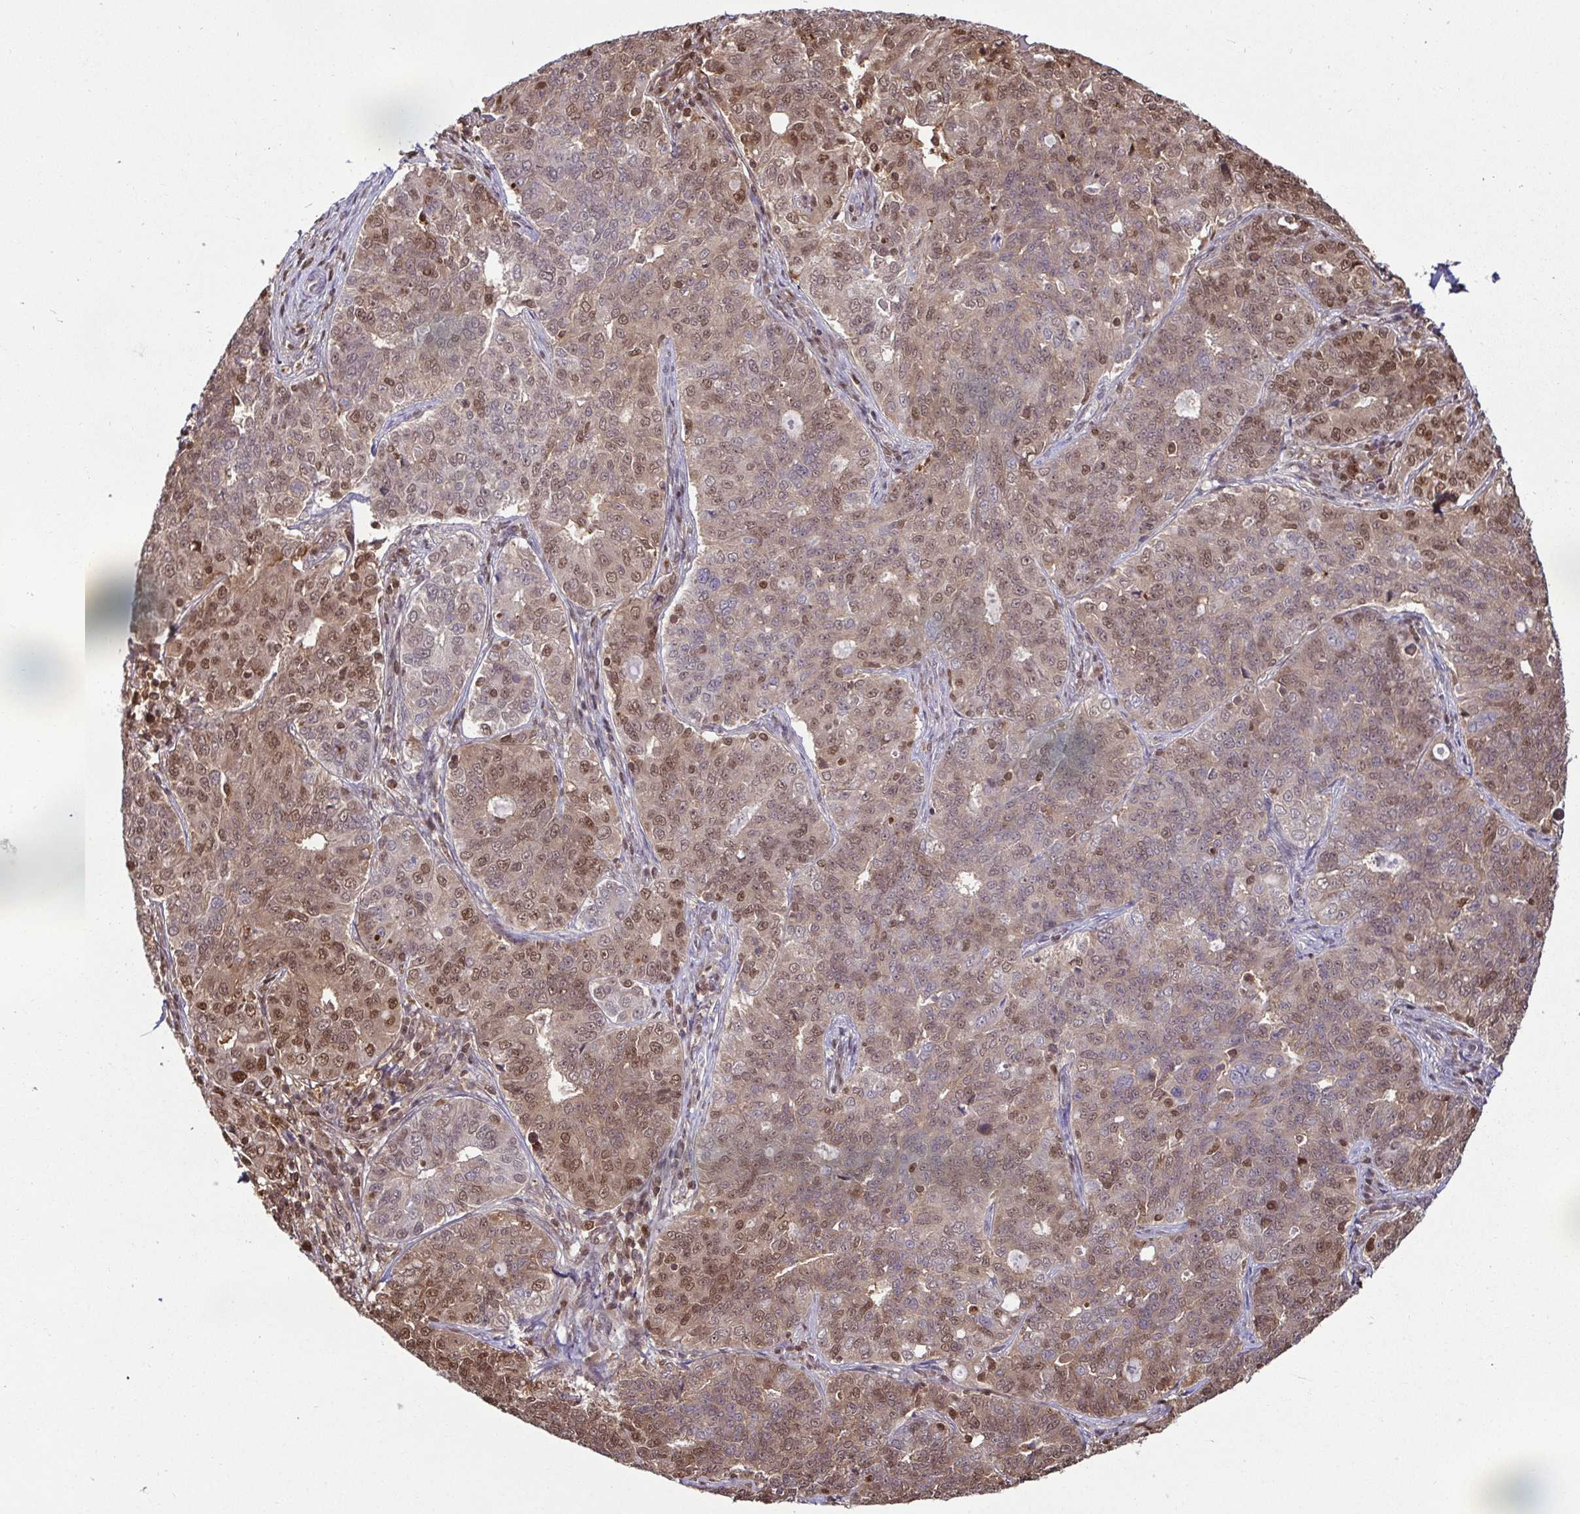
{"staining": {"intensity": "moderate", "quantity": "25%-75%", "location": "cytoplasmic/membranous,nuclear"}, "tissue": "endometrial cancer", "cell_type": "Tumor cells", "image_type": "cancer", "snomed": [{"axis": "morphology", "description": "Adenocarcinoma, NOS"}, {"axis": "topography", "description": "Endometrium"}], "caption": "The photomicrograph reveals a brown stain indicating the presence of a protein in the cytoplasmic/membranous and nuclear of tumor cells in endometrial cancer (adenocarcinoma).", "gene": "PSMB9", "patient": {"sex": "female", "age": 43}}